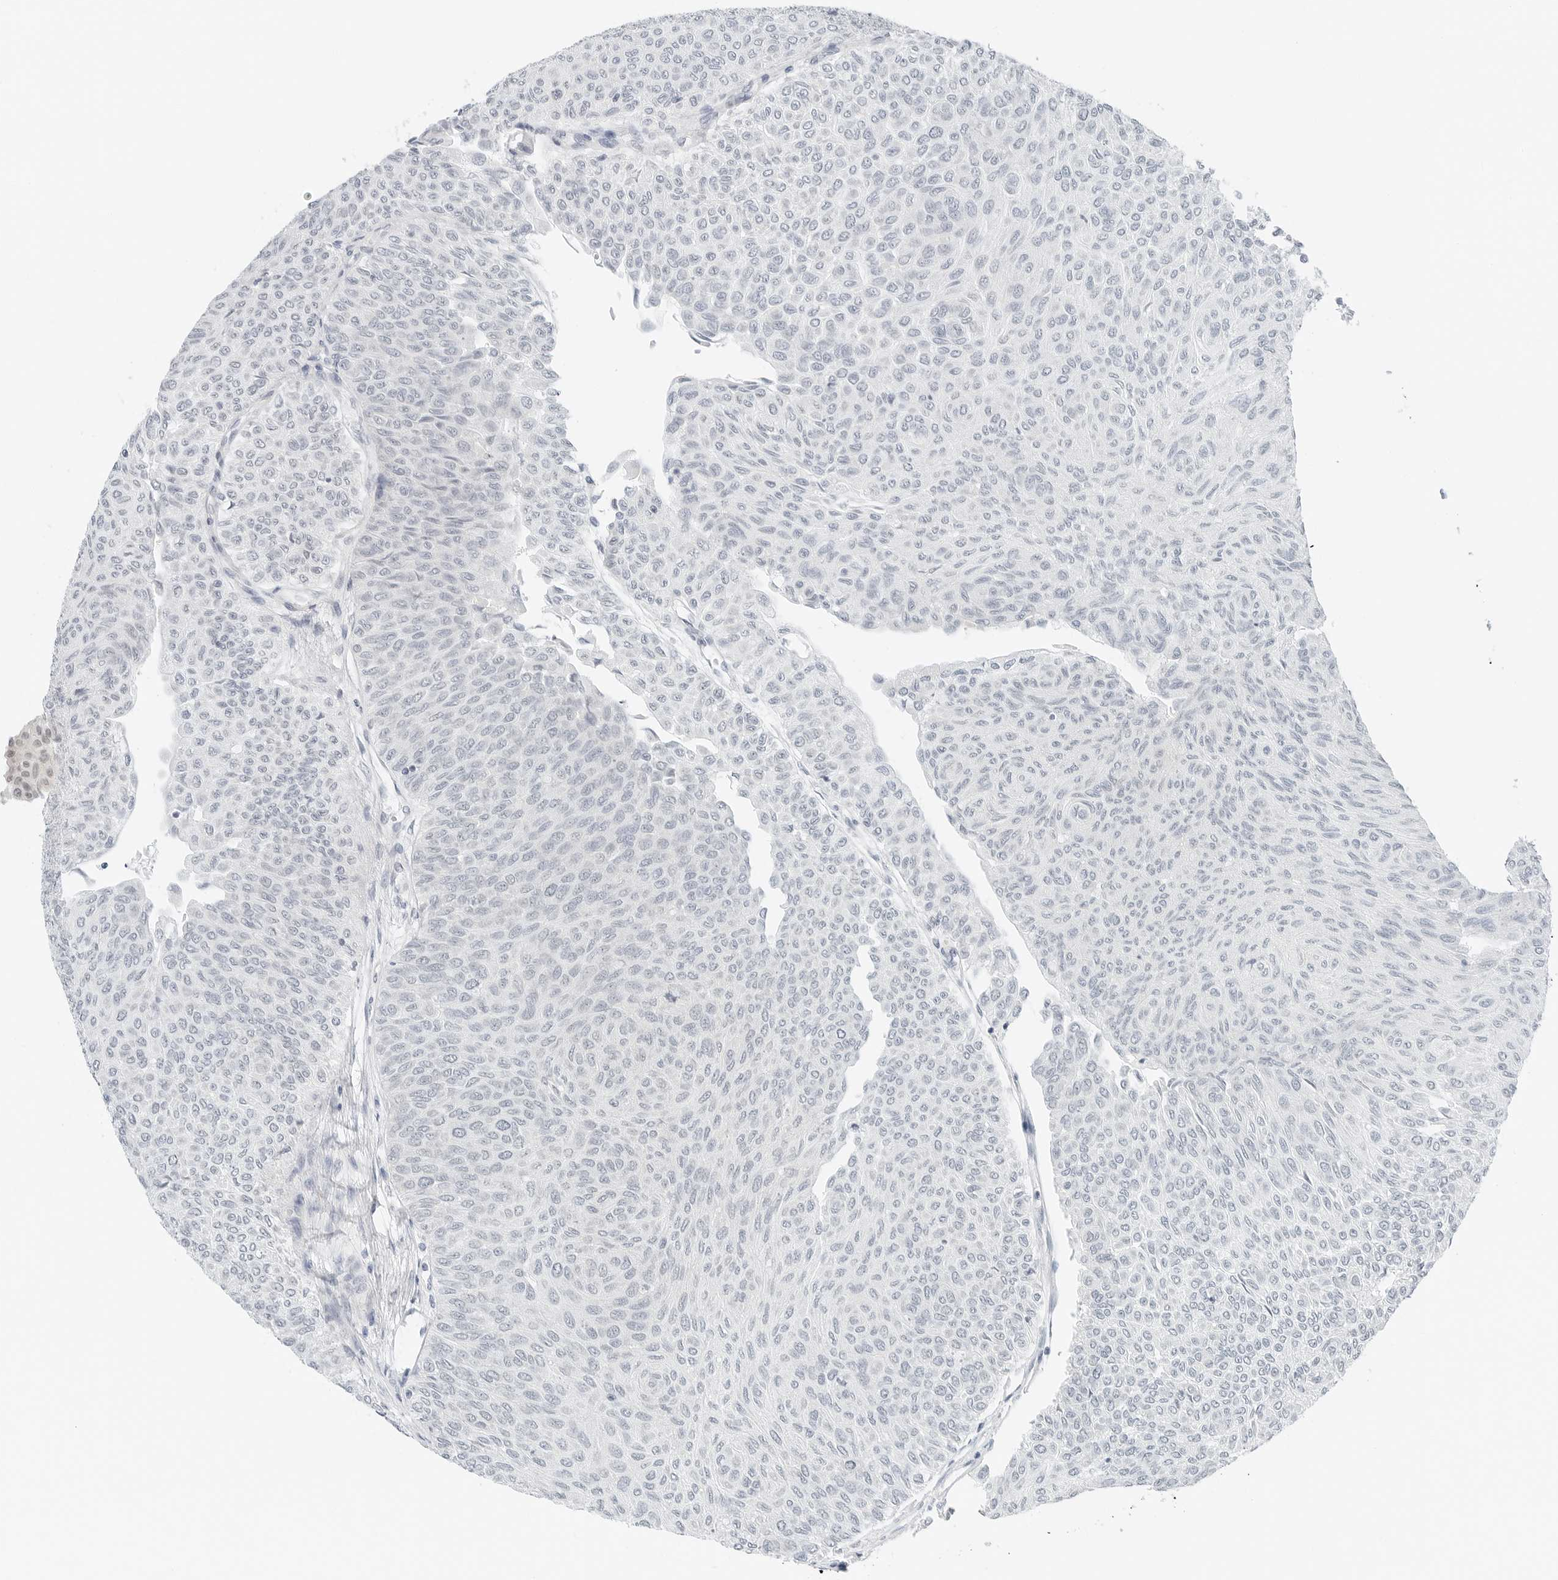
{"staining": {"intensity": "negative", "quantity": "none", "location": "none"}, "tissue": "urothelial cancer", "cell_type": "Tumor cells", "image_type": "cancer", "snomed": [{"axis": "morphology", "description": "Urothelial carcinoma, Low grade"}, {"axis": "topography", "description": "Urinary bladder"}], "caption": "This is a photomicrograph of immunohistochemistry staining of urothelial carcinoma (low-grade), which shows no positivity in tumor cells. (Immunohistochemistry (ihc), brightfield microscopy, high magnification).", "gene": "CCSAP", "patient": {"sex": "male", "age": 78}}